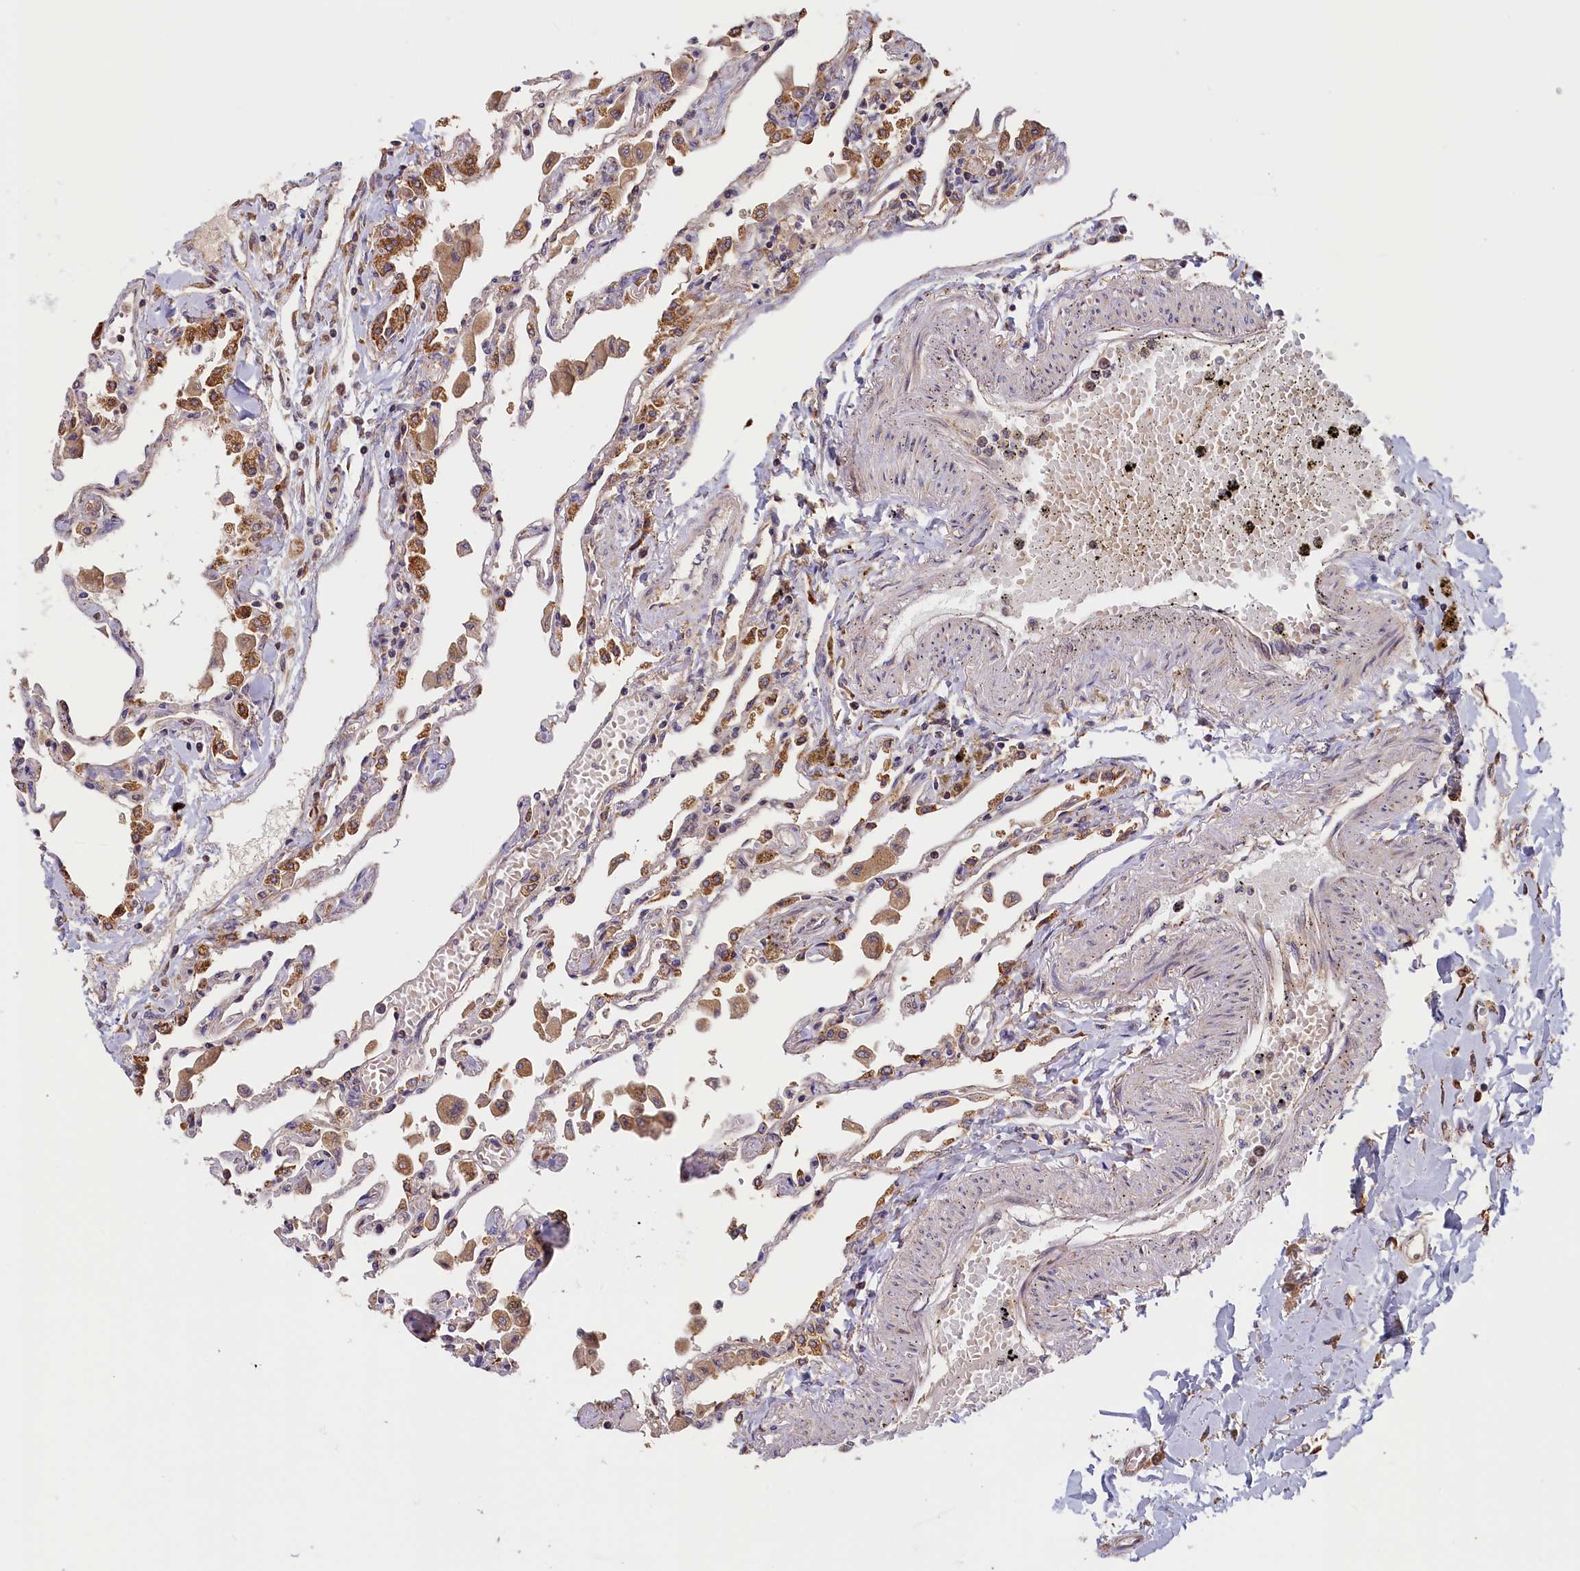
{"staining": {"intensity": "moderate", "quantity": "25%-75%", "location": "cytoplasmic/membranous"}, "tissue": "lung", "cell_type": "Alveolar cells", "image_type": "normal", "snomed": [{"axis": "morphology", "description": "Normal tissue, NOS"}, {"axis": "topography", "description": "Bronchus"}, {"axis": "topography", "description": "Lung"}], "caption": "Immunohistochemistry (IHC) of normal human lung displays medium levels of moderate cytoplasmic/membranous expression in approximately 25%-75% of alveolar cells.", "gene": "CEP44", "patient": {"sex": "female", "age": 49}}